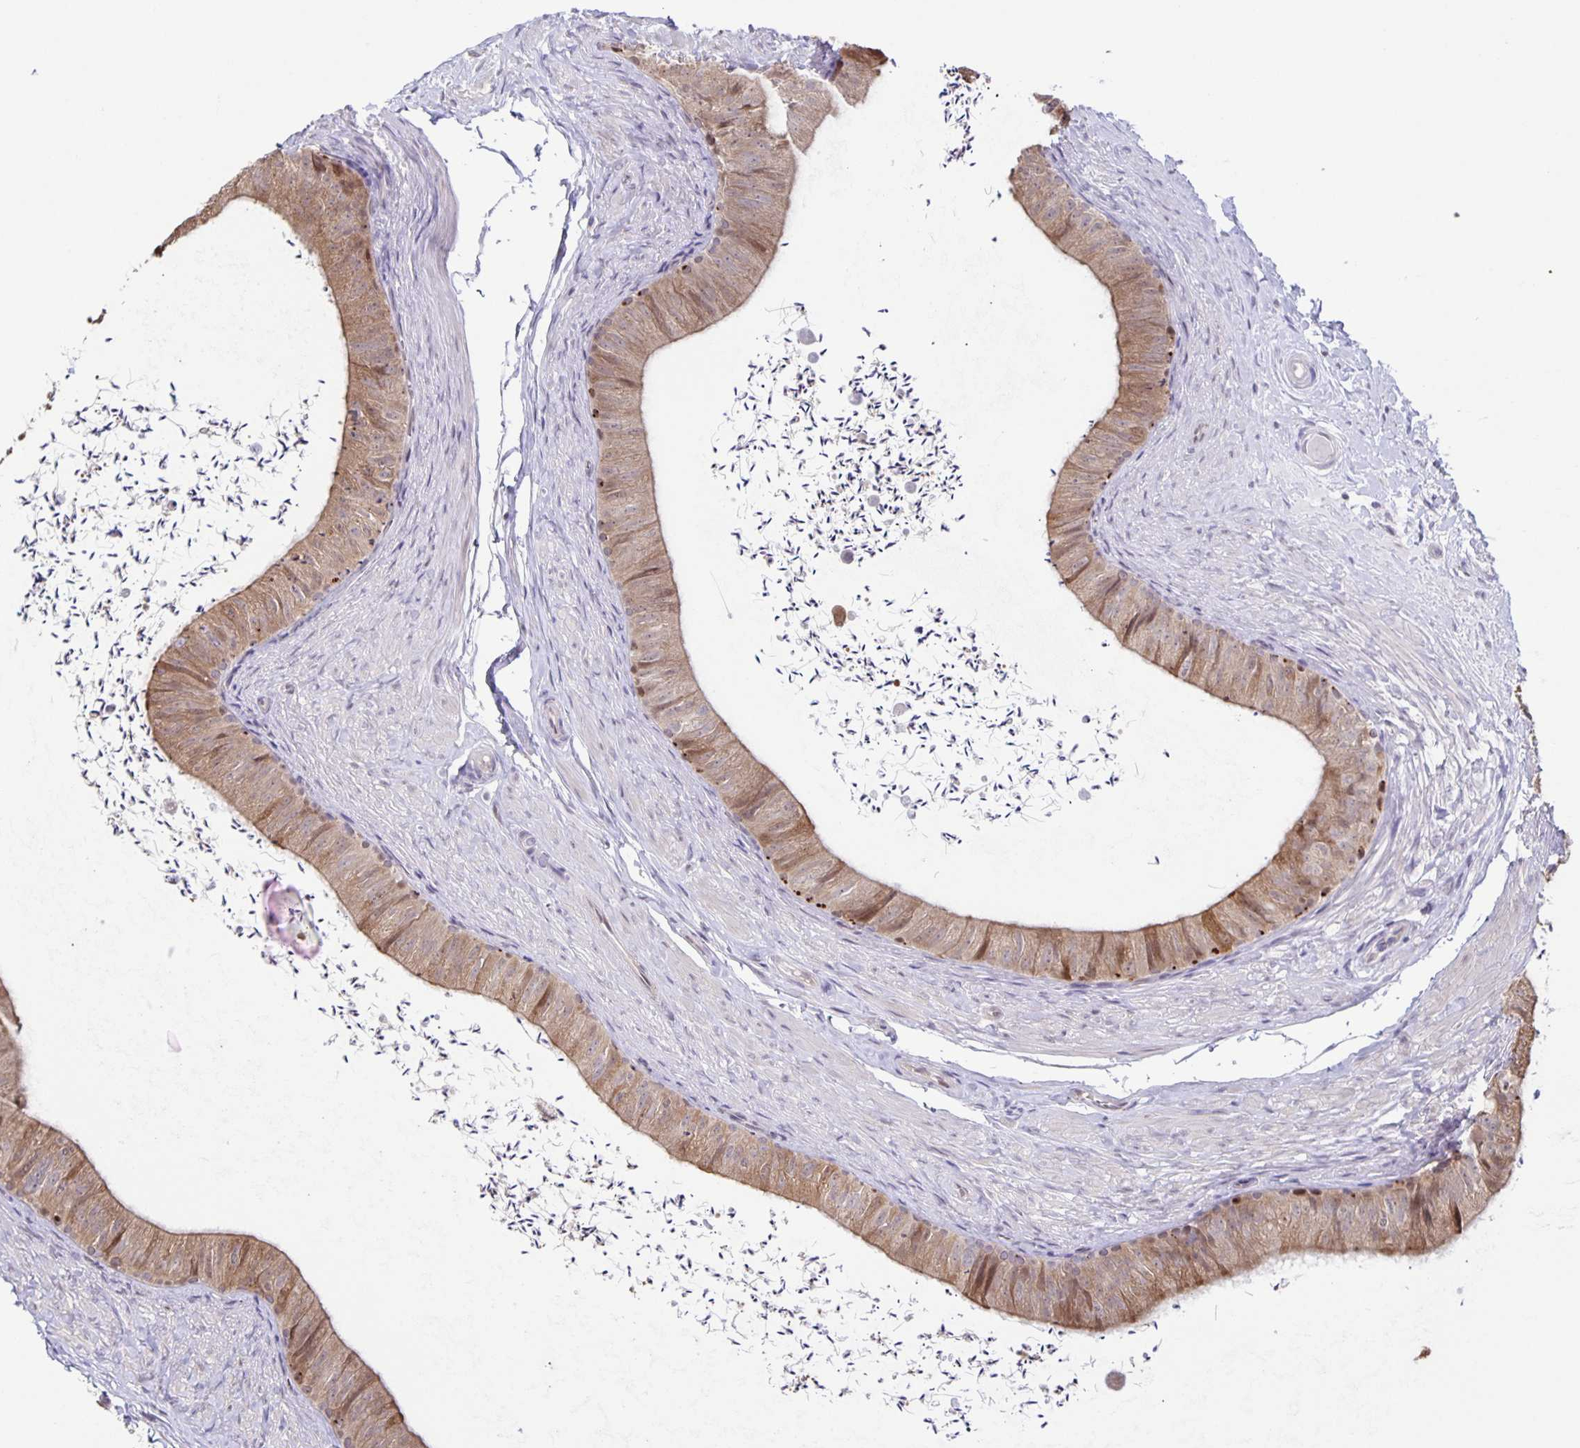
{"staining": {"intensity": "moderate", "quantity": "25%-75%", "location": "cytoplasmic/membranous,nuclear"}, "tissue": "epididymis", "cell_type": "Glandular cells", "image_type": "normal", "snomed": [{"axis": "morphology", "description": "Normal tissue, NOS"}, {"axis": "topography", "description": "Epididymis, spermatic cord, NOS"}, {"axis": "topography", "description": "Epididymis"}, {"axis": "topography", "description": "Peripheral nerve tissue"}], "caption": "Approximately 25%-75% of glandular cells in normal human epididymis show moderate cytoplasmic/membranous,nuclear protein staining as visualized by brown immunohistochemical staining.", "gene": "MAPK12", "patient": {"sex": "male", "age": 29}}